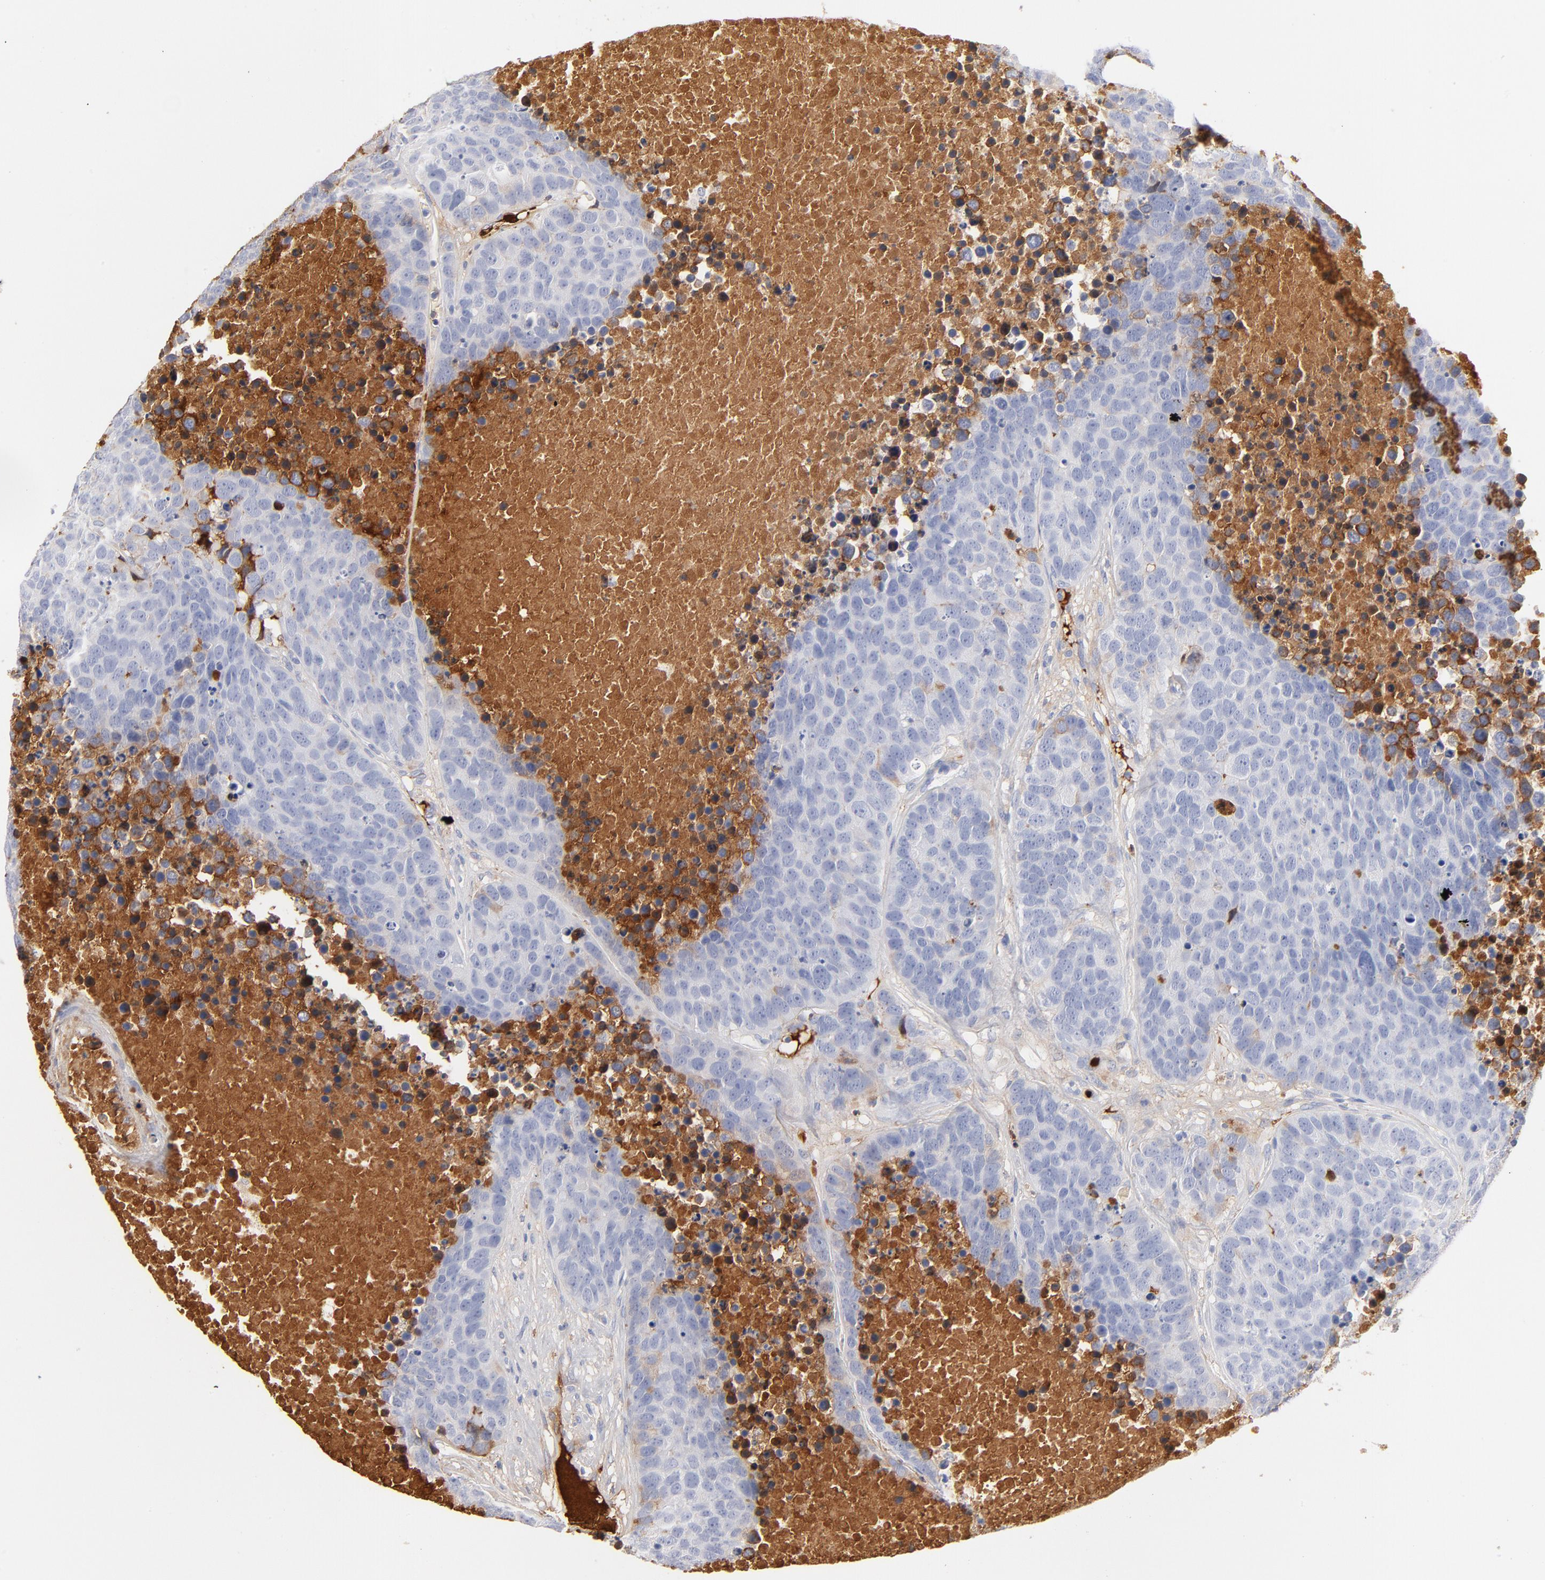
{"staining": {"intensity": "negative", "quantity": "none", "location": "none"}, "tissue": "carcinoid", "cell_type": "Tumor cells", "image_type": "cancer", "snomed": [{"axis": "morphology", "description": "Carcinoid, malignant, NOS"}, {"axis": "topography", "description": "Lung"}], "caption": "A histopathology image of carcinoid stained for a protein exhibits no brown staining in tumor cells. Brightfield microscopy of immunohistochemistry (IHC) stained with DAB (3,3'-diaminobenzidine) (brown) and hematoxylin (blue), captured at high magnification.", "gene": "C3", "patient": {"sex": "male", "age": 60}}